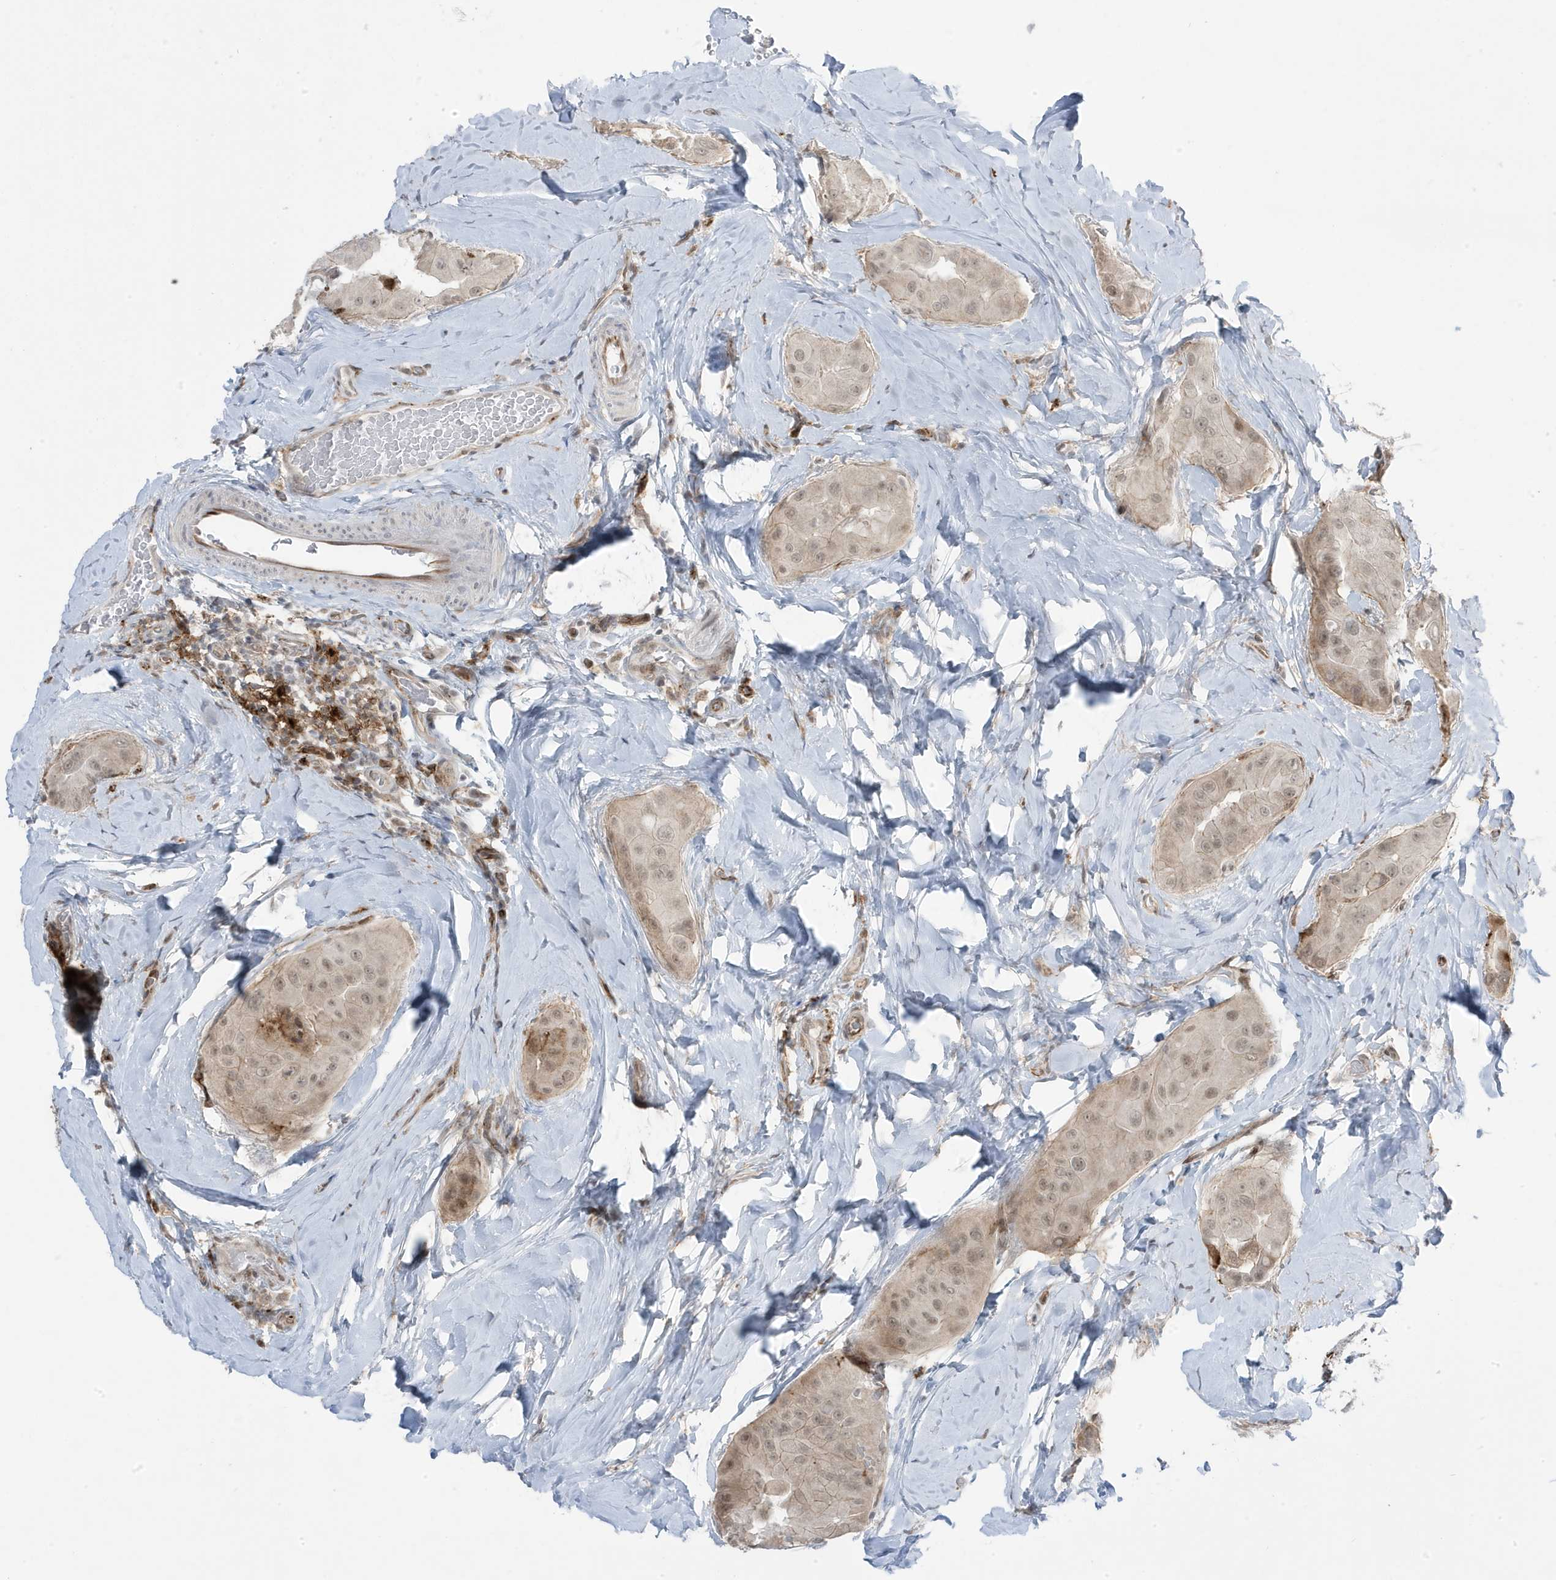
{"staining": {"intensity": "weak", "quantity": ">75%", "location": "cytoplasmic/membranous,nuclear"}, "tissue": "thyroid cancer", "cell_type": "Tumor cells", "image_type": "cancer", "snomed": [{"axis": "morphology", "description": "Papillary adenocarcinoma, NOS"}, {"axis": "topography", "description": "Thyroid gland"}], "caption": "Thyroid cancer stained with immunohistochemistry (IHC) reveals weak cytoplasmic/membranous and nuclear staining in approximately >75% of tumor cells.", "gene": "ADAMTSL3", "patient": {"sex": "male", "age": 33}}